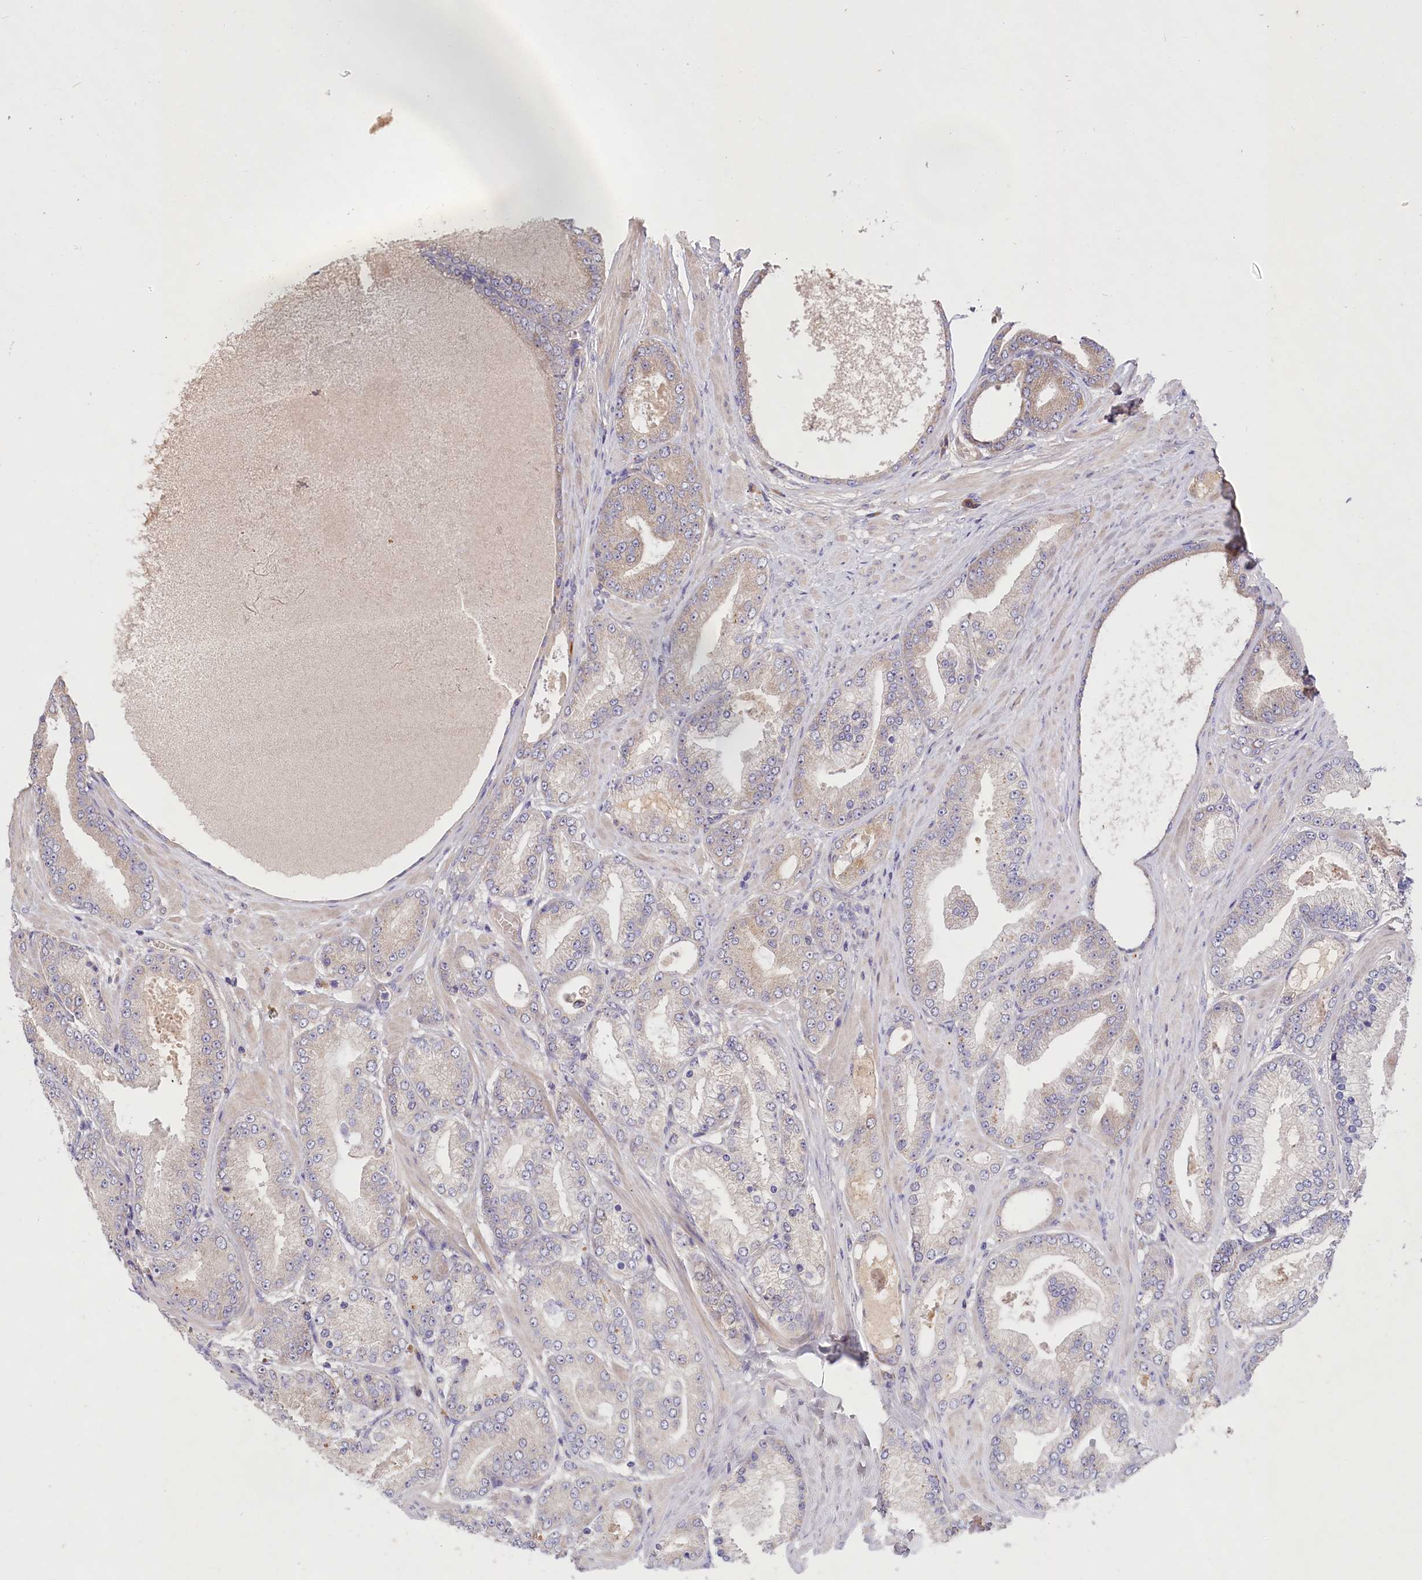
{"staining": {"intensity": "negative", "quantity": "none", "location": "none"}, "tissue": "prostate cancer", "cell_type": "Tumor cells", "image_type": "cancer", "snomed": [{"axis": "morphology", "description": "Adenocarcinoma, High grade"}, {"axis": "topography", "description": "Prostate"}], "caption": "DAB immunohistochemical staining of prostate cancer (high-grade adenocarcinoma) demonstrates no significant expression in tumor cells.", "gene": "PBLD", "patient": {"sex": "male", "age": 59}}